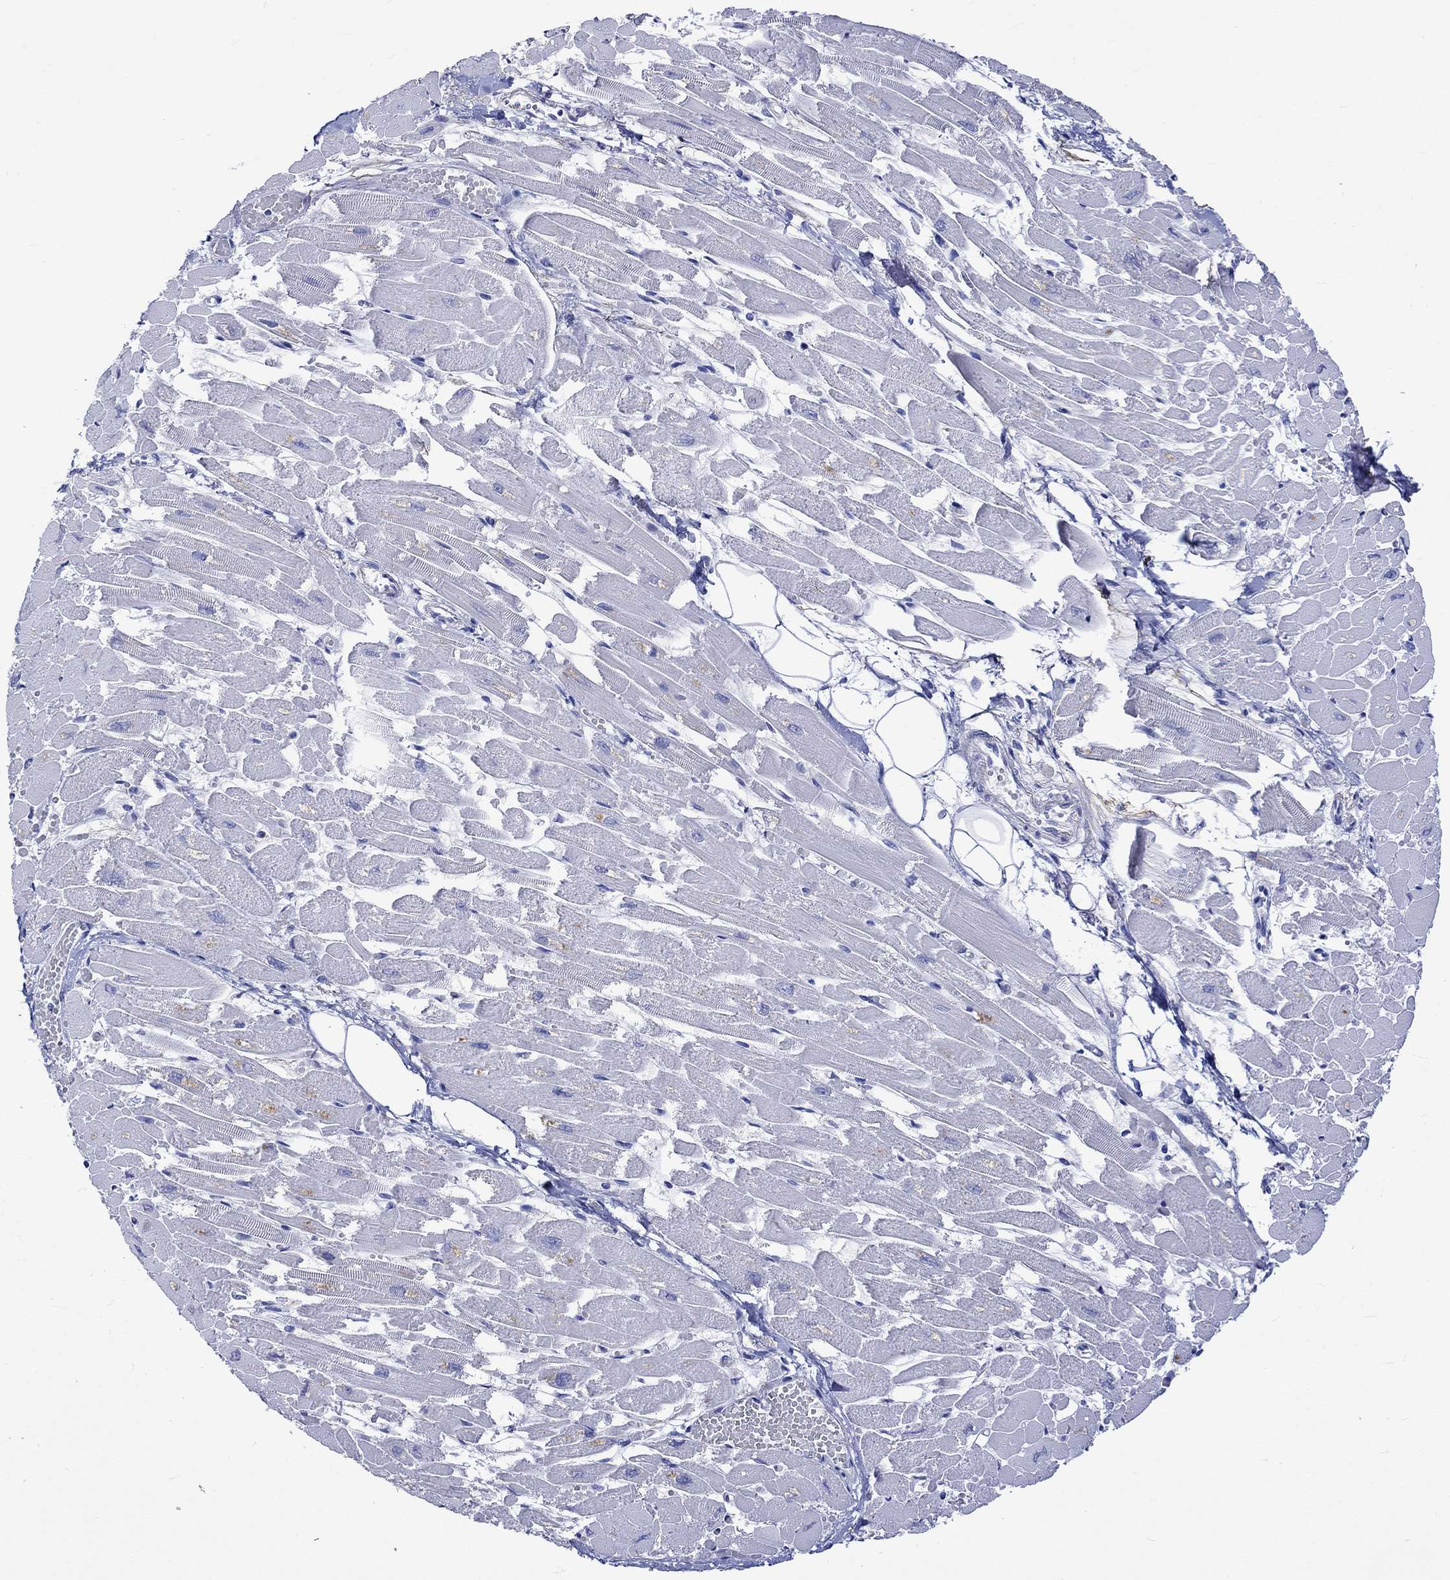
{"staining": {"intensity": "negative", "quantity": "none", "location": "none"}, "tissue": "heart muscle", "cell_type": "Cardiomyocytes", "image_type": "normal", "snomed": [{"axis": "morphology", "description": "Normal tissue, NOS"}, {"axis": "topography", "description": "Heart"}], "caption": "High magnification brightfield microscopy of benign heart muscle stained with DAB (3,3'-diaminobenzidine) (brown) and counterstained with hematoxylin (blue): cardiomyocytes show no significant staining.", "gene": "KLHL35", "patient": {"sex": "female", "age": 52}}